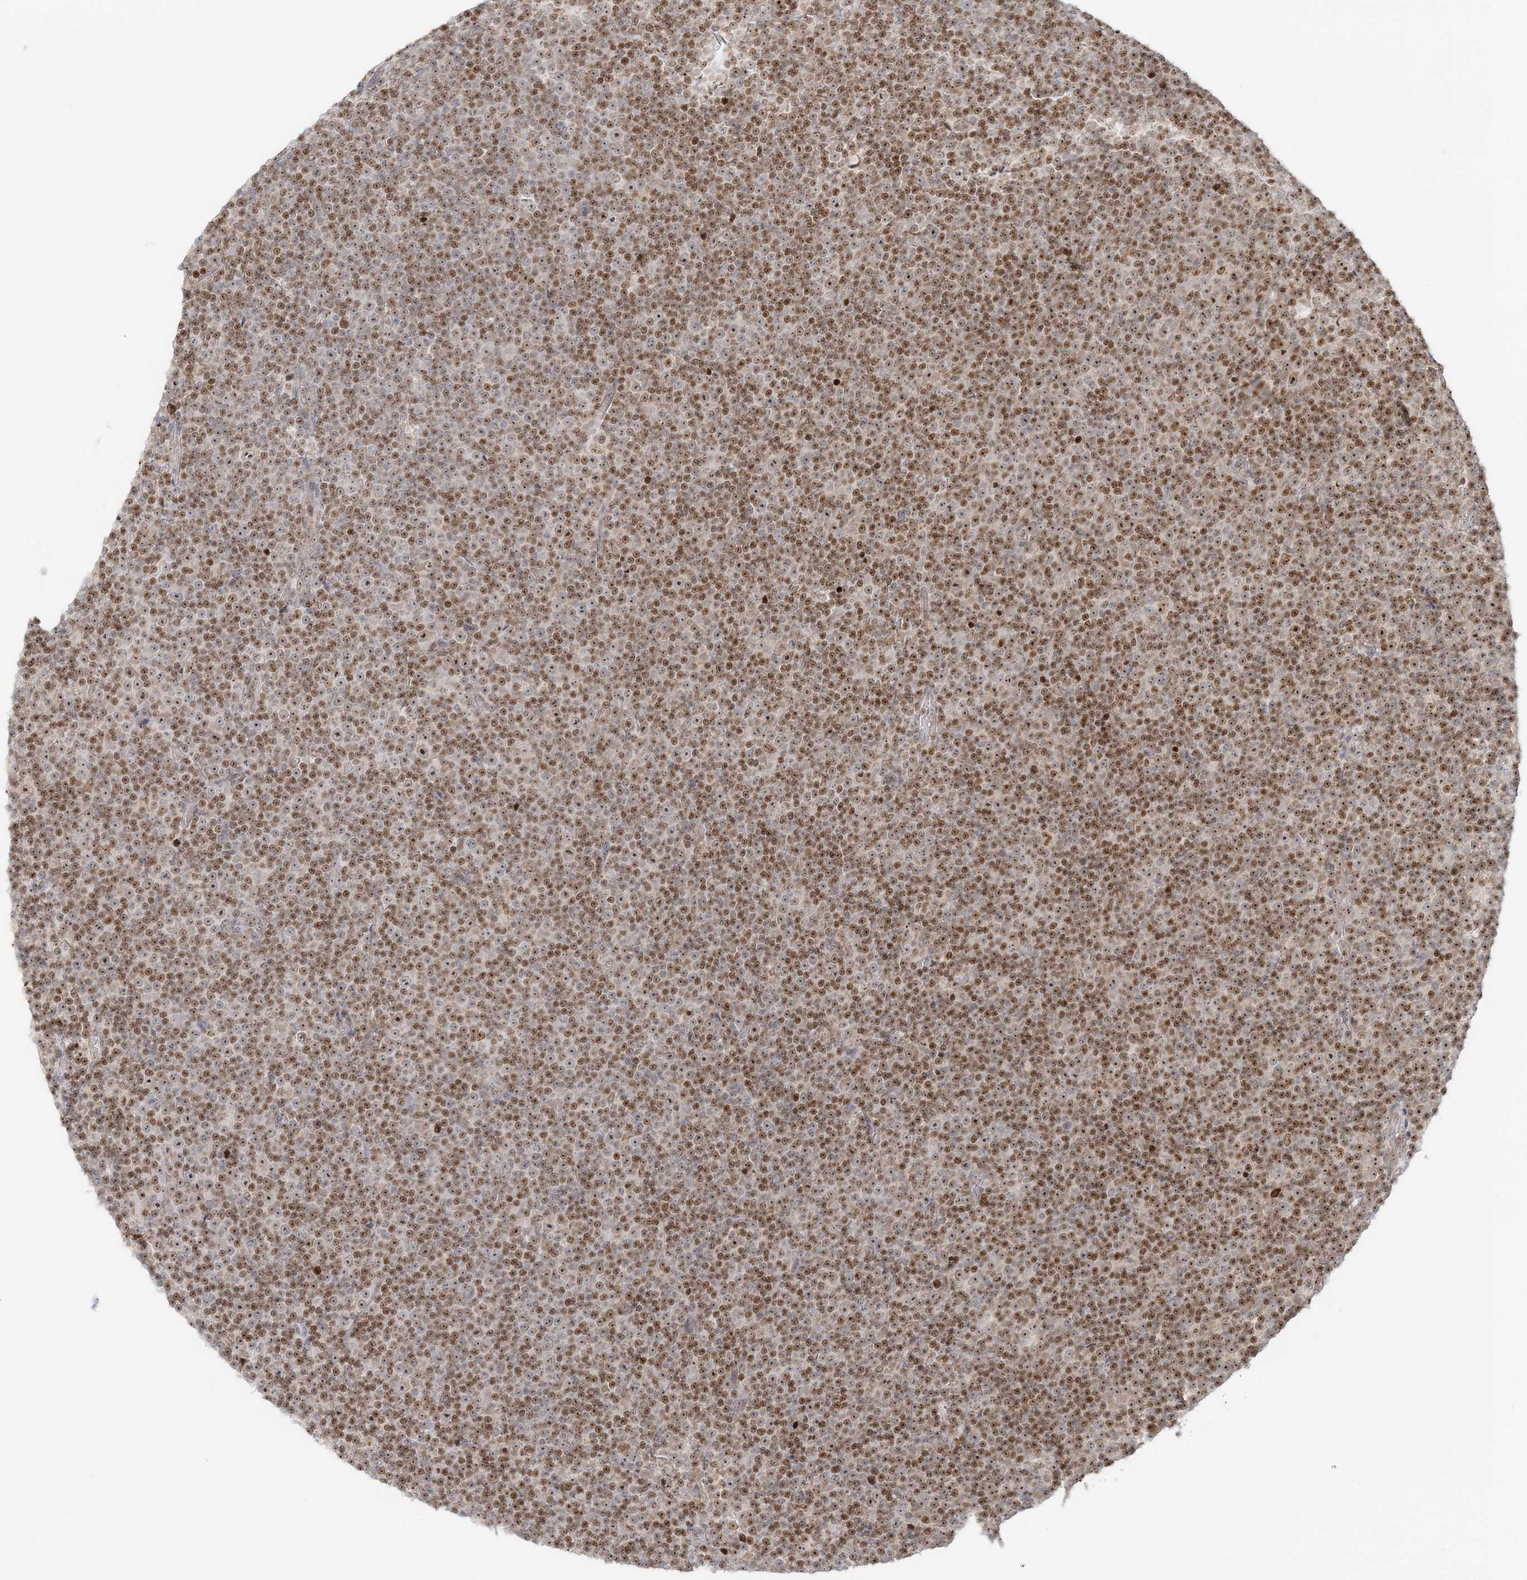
{"staining": {"intensity": "moderate", "quantity": ">75%", "location": "nuclear"}, "tissue": "lymphoma", "cell_type": "Tumor cells", "image_type": "cancer", "snomed": [{"axis": "morphology", "description": "Malignant lymphoma, non-Hodgkin's type, Low grade"}, {"axis": "topography", "description": "Lymph node"}], "caption": "Brown immunohistochemical staining in low-grade malignant lymphoma, non-Hodgkin's type reveals moderate nuclear staining in about >75% of tumor cells. Nuclei are stained in blue.", "gene": "UBE2F", "patient": {"sex": "female", "age": 67}}